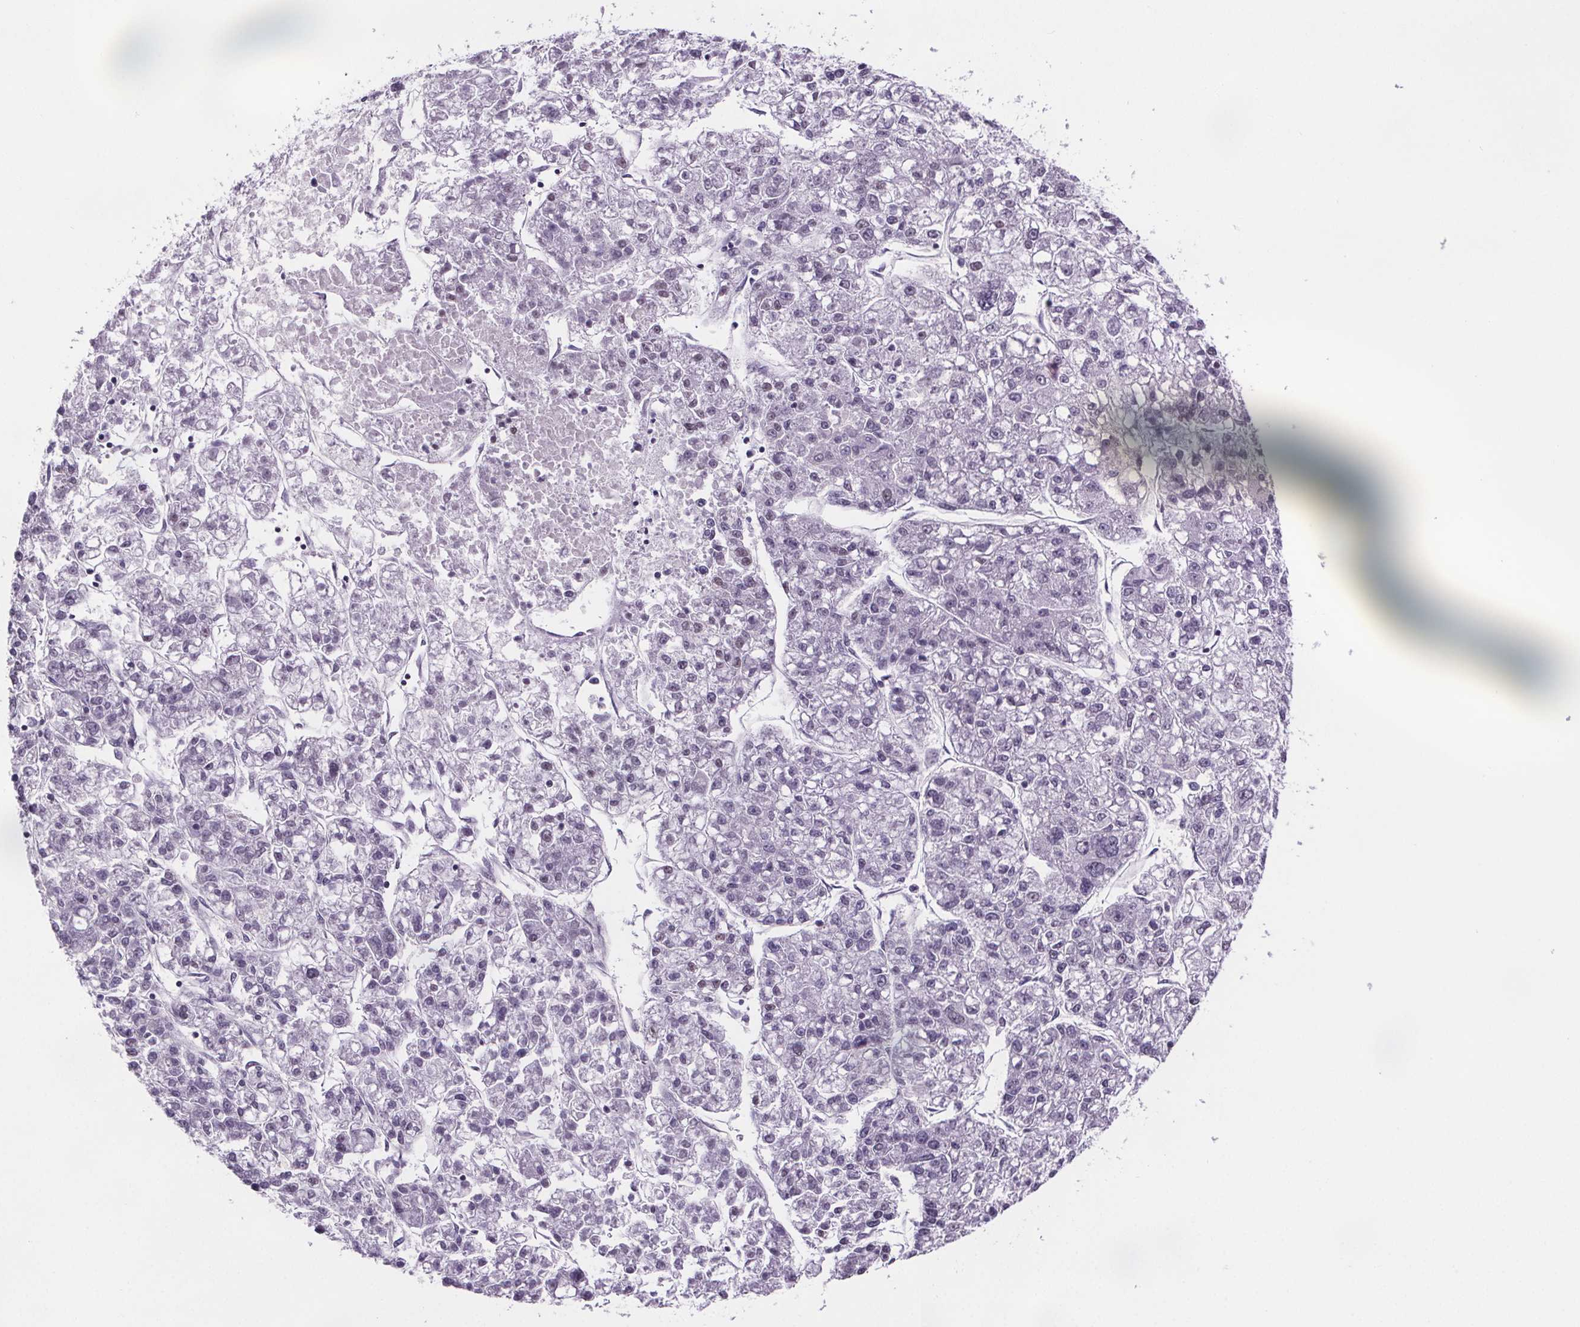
{"staining": {"intensity": "negative", "quantity": "none", "location": "none"}, "tissue": "liver cancer", "cell_type": "Tumor cells", "image_type": "cancer", "snomed": [{"axis": "morphology", "description": "Carcinoma, Hepatocellular, NOS"}, {"axis": "topography", "description": "Liver"}], "caption": "The image reveals no significant positivity in tumor cells of liver hepatocellular carcinoma.", "gene": "TTC12", "patient": {"sex": "male", "age": 56}}